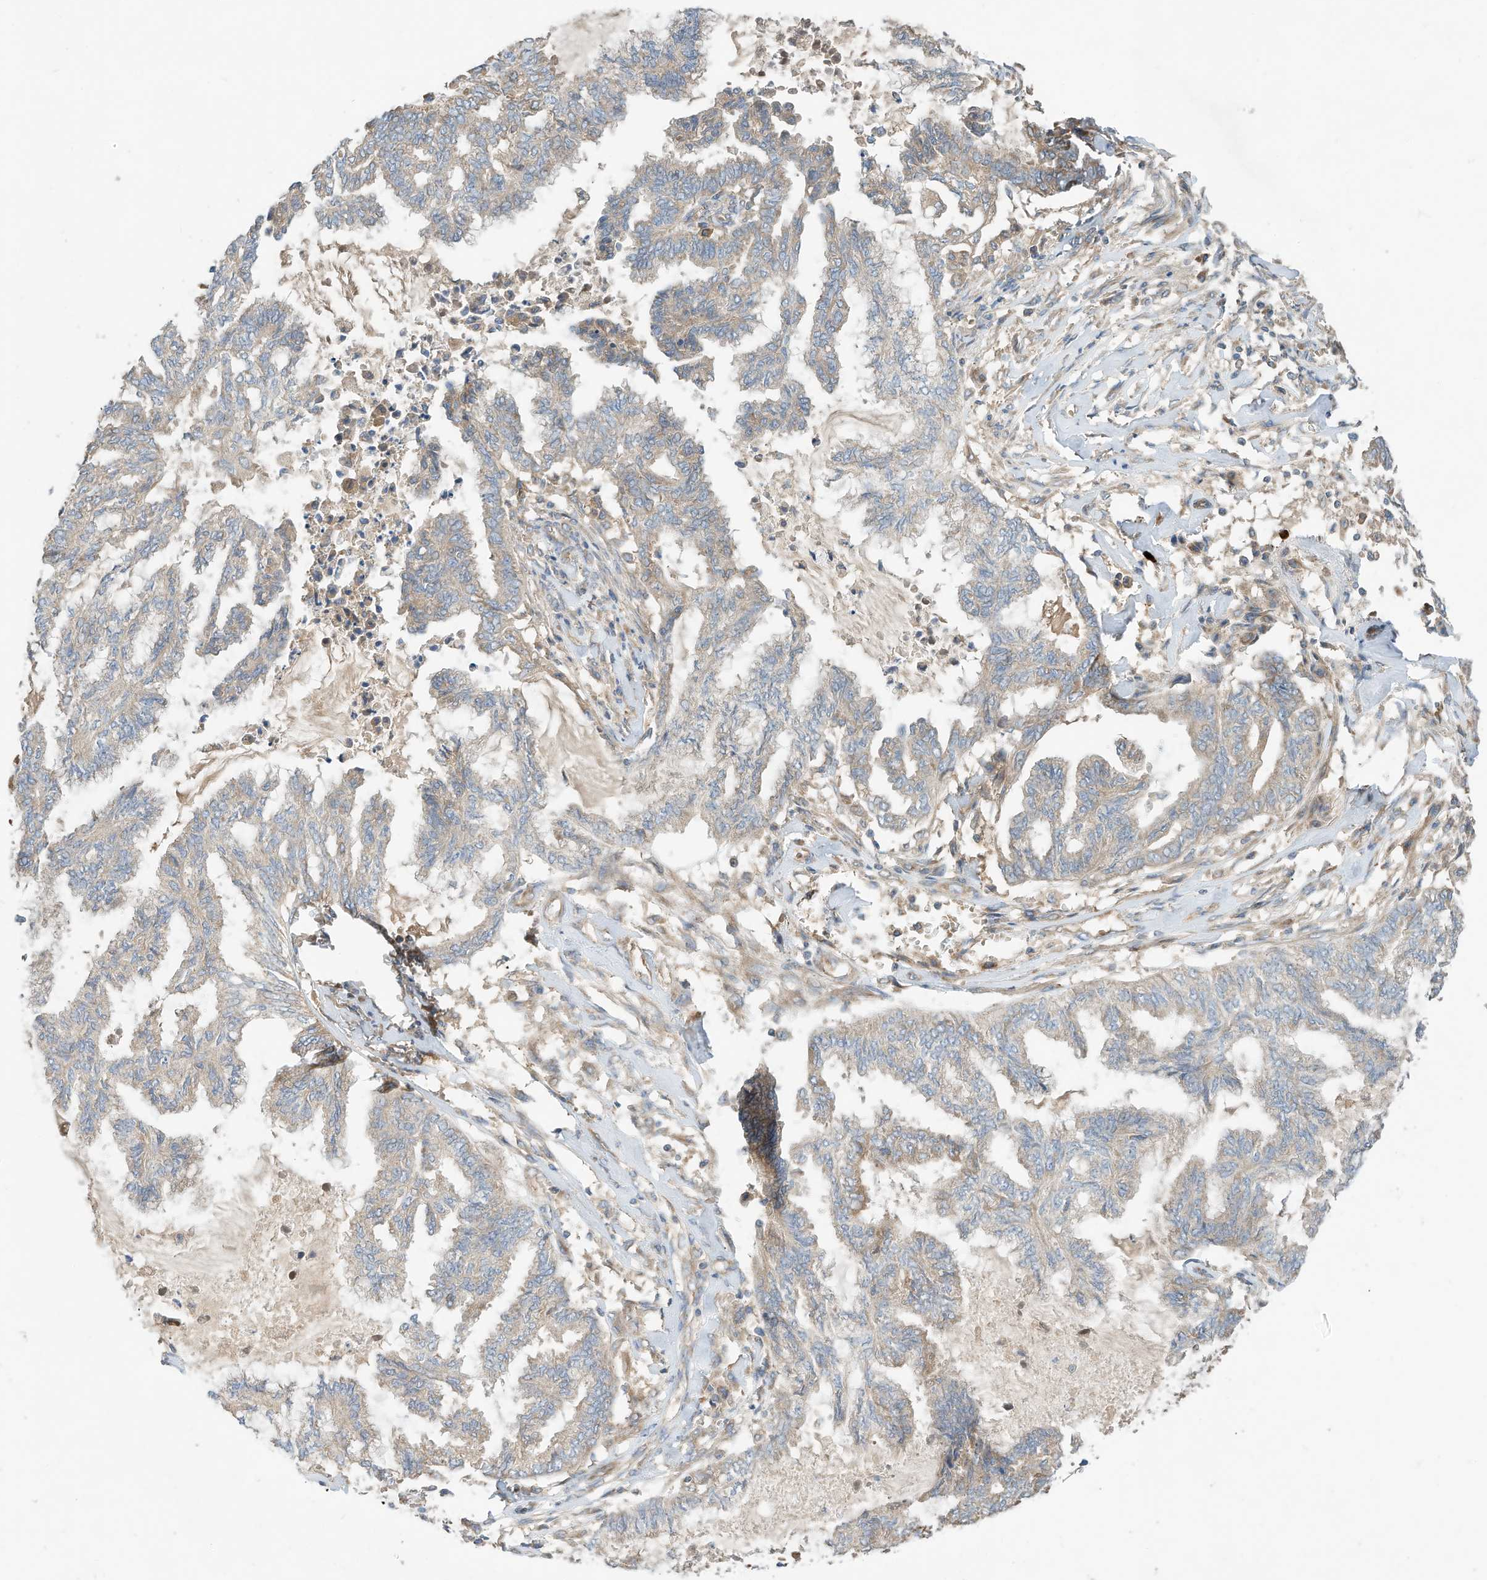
{"staining": {"intensity": "negative", "quantity": "none", "location": "none"}, "tissue": "endometrial cancer", "cell_type": "Tumor cells", "image_type": "cancer", "snomed": [{"axis": "morphology", "description": "Adenocarcinoma, NOS"}, {"axis": "topography", "description": "Endometrium"}], "caption": "The photomicrograph demonstrates no staining of tumor cells in adenocarcinoma (endometrial). The staining was performed using DAB to visualize the protein expression in brown, while the nuclei were stained in blue with hematoxylin (Magnification: 20x).", "gene": "CPAMD8", "patient": {"sex": "female", "age": 86}}